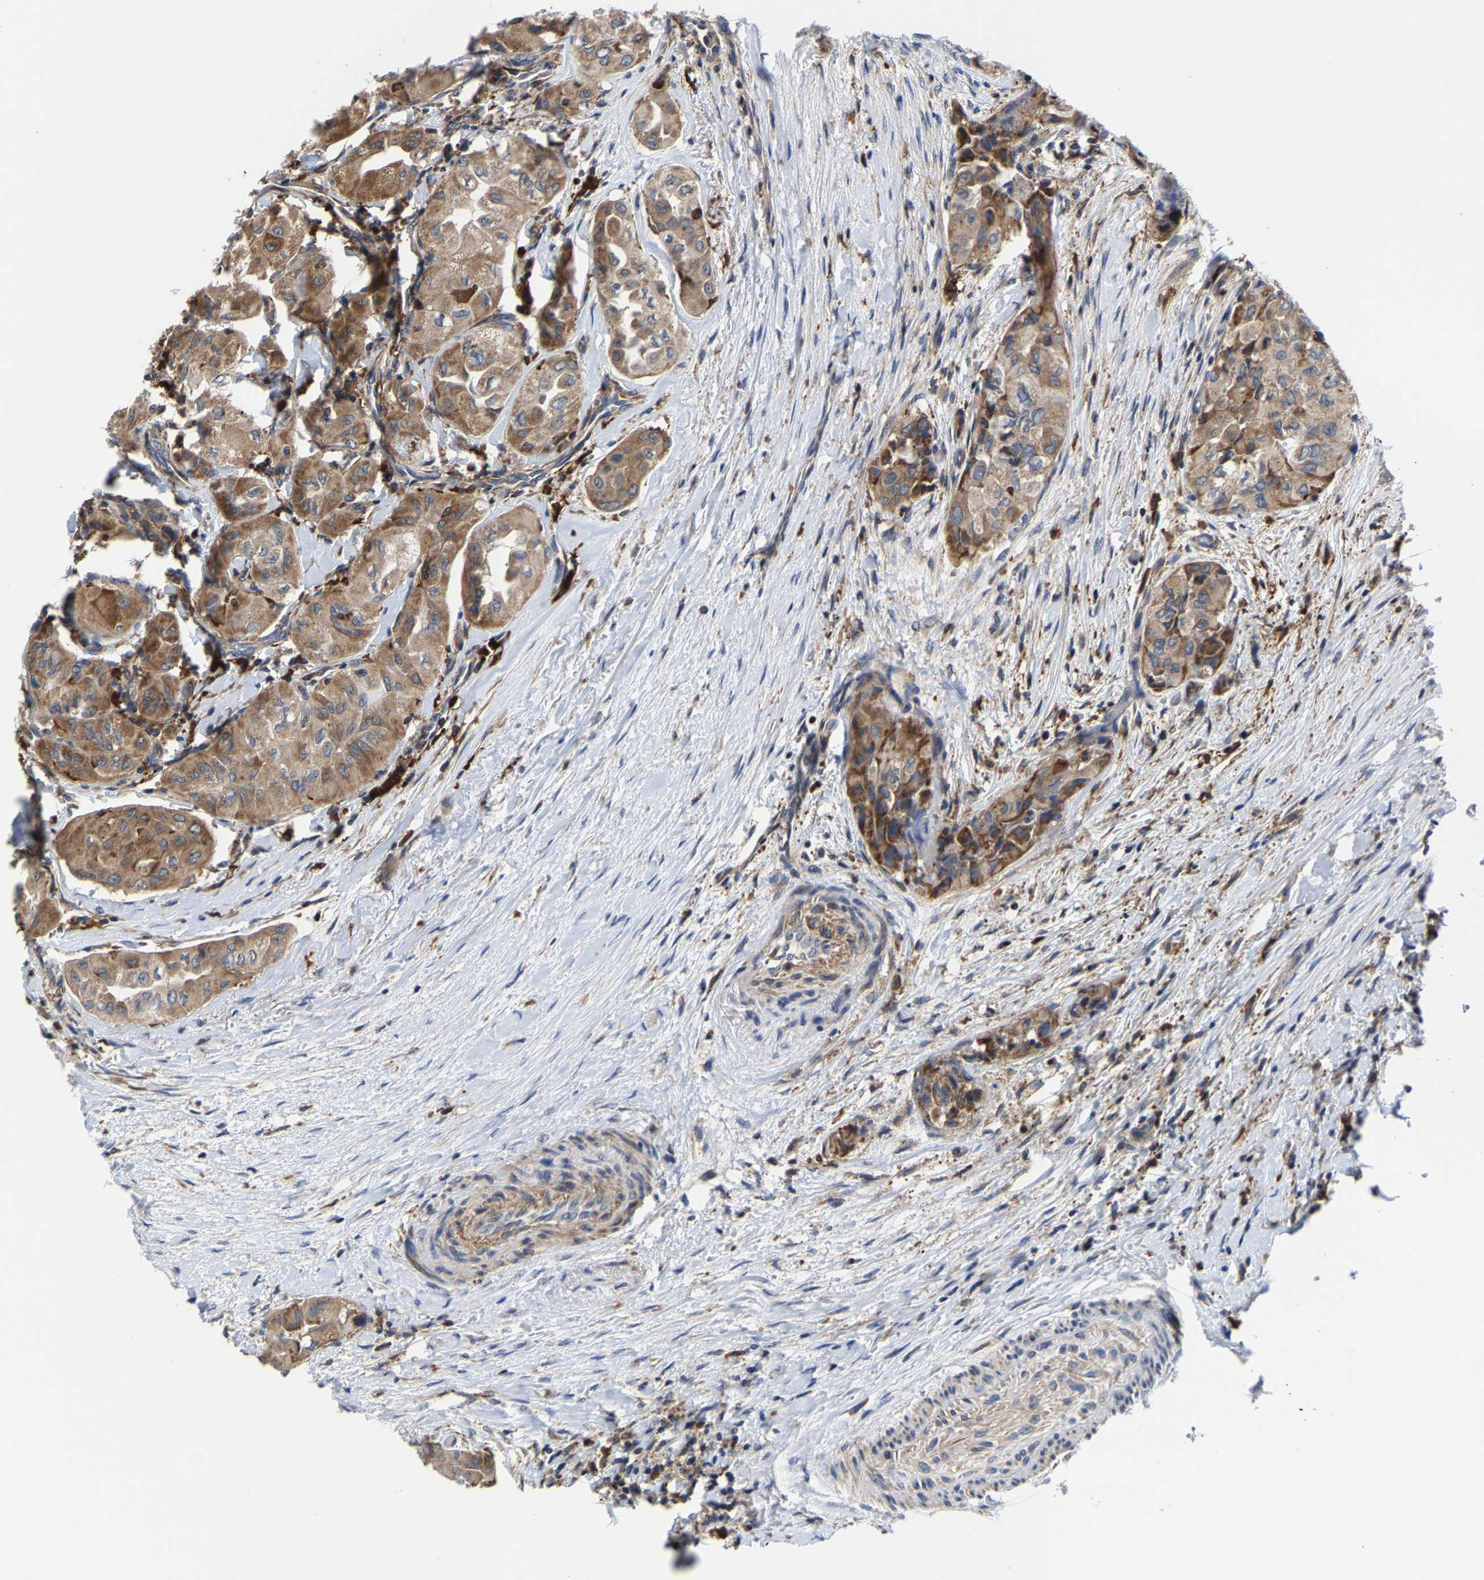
{"staining": {"intensity": "moderate", "quantity": ">75%", "location": "cytoplasmic/membranous"}, "tissue": "thyroid cancer", "cell_type": "Tumor cells", "image_type": "cancer", "snomed": [{"axis": "morphology", "description": "Papillary adenocarcinoma, NOS"}, {"axis": "topography", "description": "Thyroid gland"}], "caption": "Immunohistochemical staining of human papillary adenocarcinoma (thyroid) exhibits medium levels of moderate cytoplasmic/membranous positivity in about >75% of tumor cells. Nuclei are stained in blue.", "gene": "PFKFB3", "patient": {"sex": "female", "age": 59}}